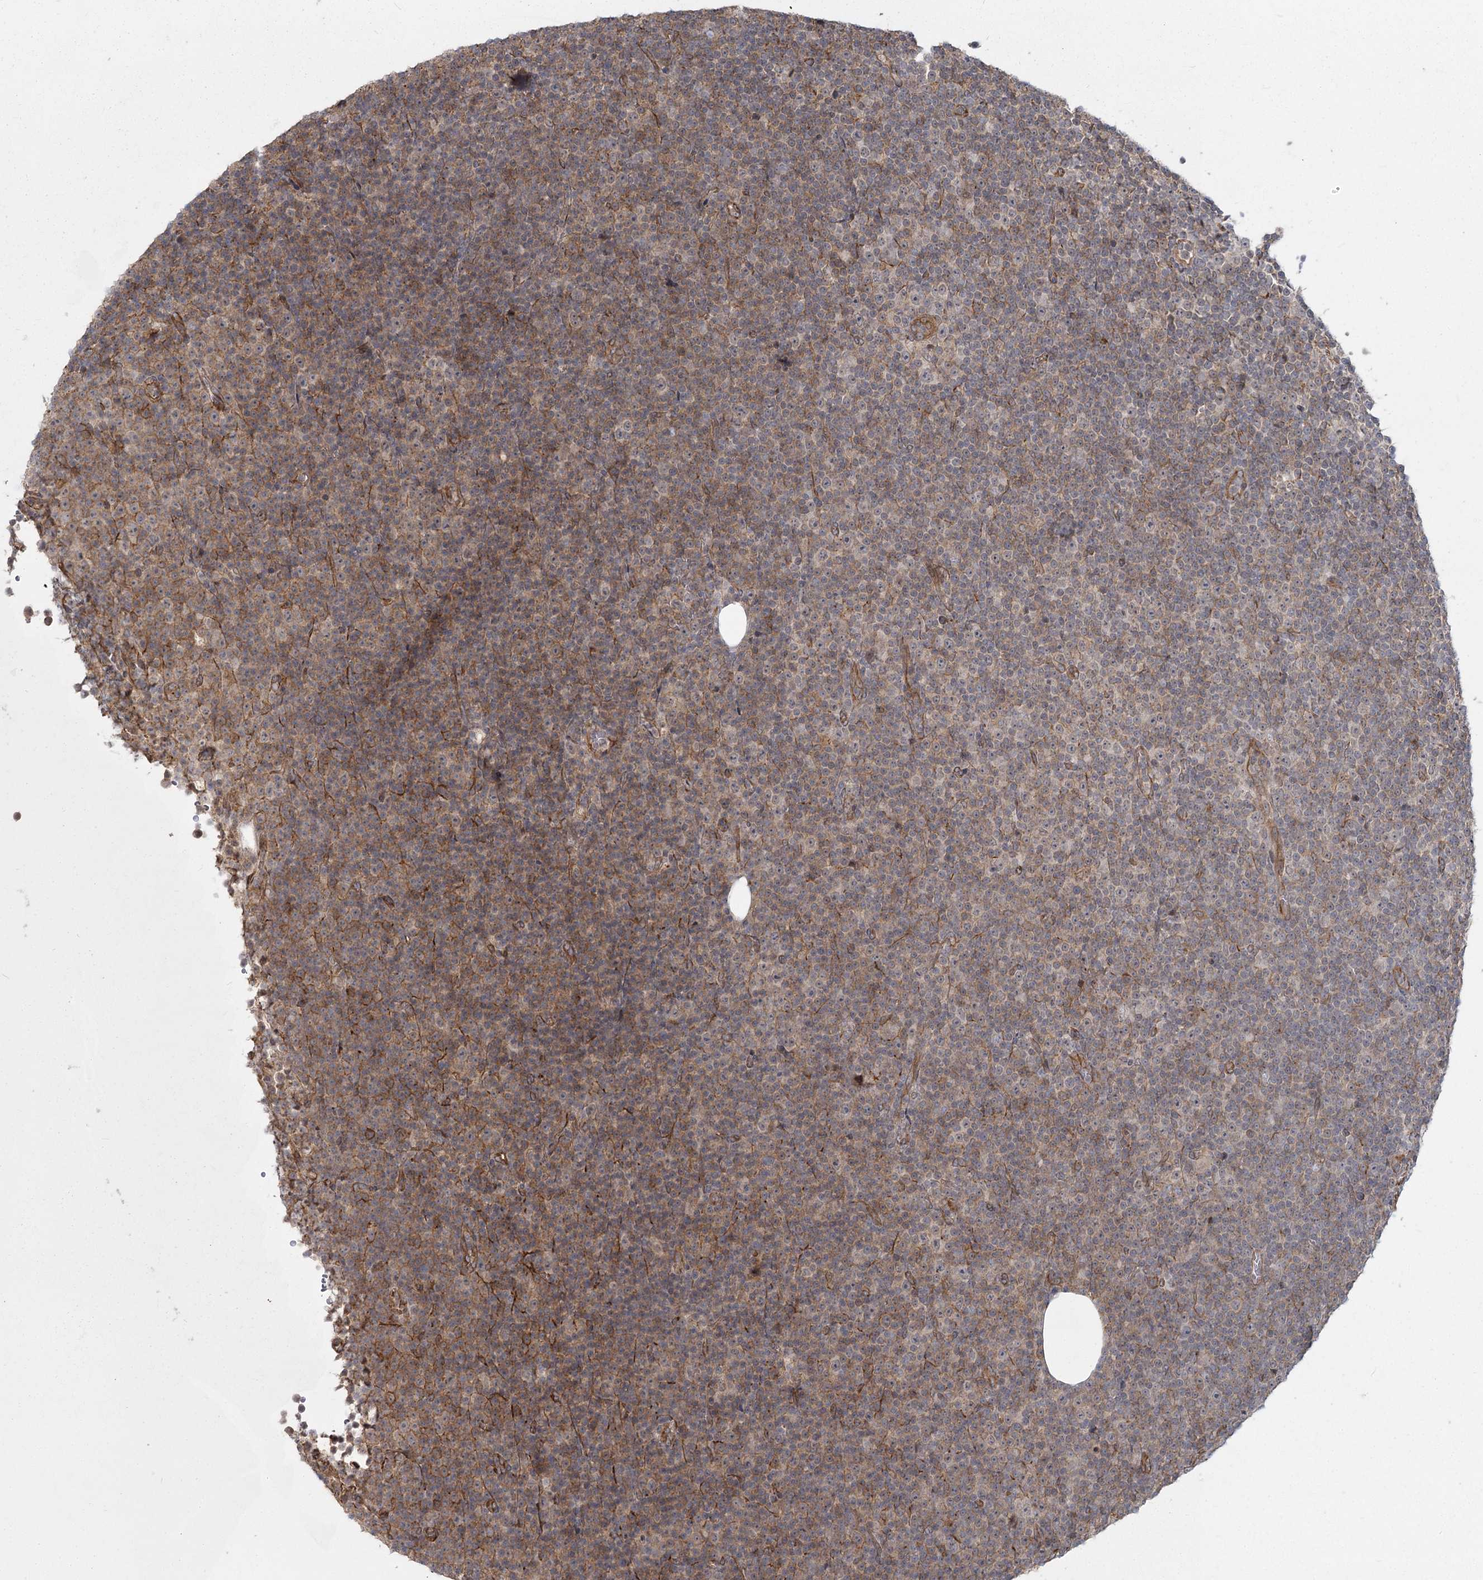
{"staining": {"intensity": "weak", "quantity": "25%-75%", "location": "cytoplasmic/membranous"}, "tissue": "lymphoma", "cell_type": "Tumor cells", "image_type": "cancer", "snomed": [{"axis": "morphology", "description": "Malignant lymphoma, non-Hodgkin's type, Low grade"}, {"axis": "topography", "description": "Lymph node"}], "caption": "Immunohistochemistry (IHC) micrograph of low-grade malignant lymphoma, non-Hodgkin's type stained for a protein (brown), which shows low levels of weak cytoplasmic/membranous staining in approximately 25%-75% of tumor cells.", "gene": "AP2M1", "patient": {"sex": "female", "age": 67}}